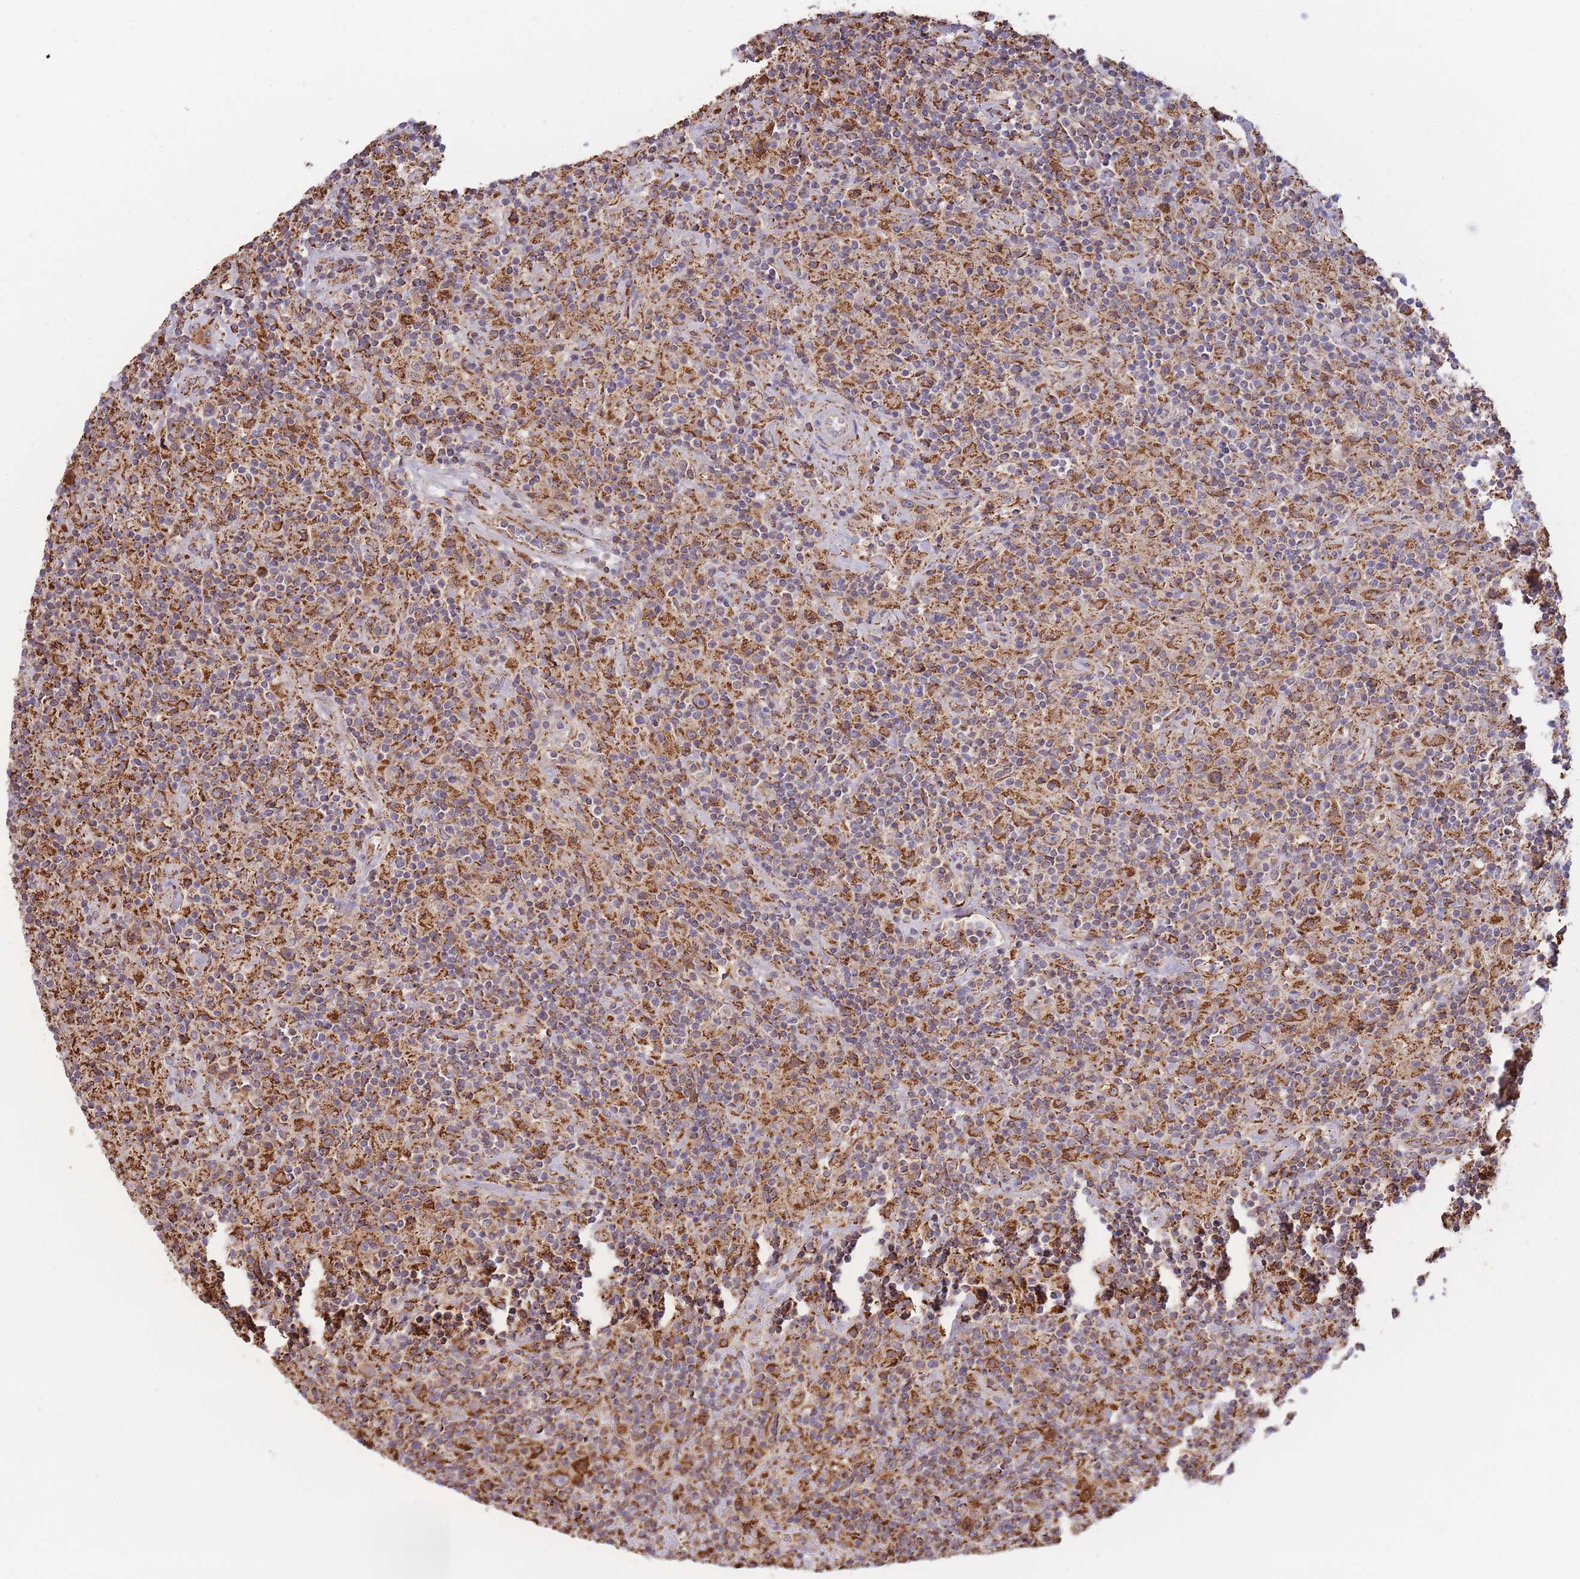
{"staining": {"intensity": "moderate", "quantity": "25%-75%", "location": "cytoplasmic/membranous"}, "tissue": "lymphoma", "cell_type": "Tumor cells", "image_type": "cancer", "snomed": [{"axis": "morphology", "description": "Hodgkin's disease, NOS"}, {"axis": "topography", "description": "Lymph node"}], "caption": "This histopathology image shows lymphoma stained with IHC to label a protein in brown. The cytoplasmic/membranous of tumor cells show moderate positivity for the protein. Nuclei are counter-stained blue.", "gene": "MRPL17", "patient": {"sex": "male", "age": 70}}